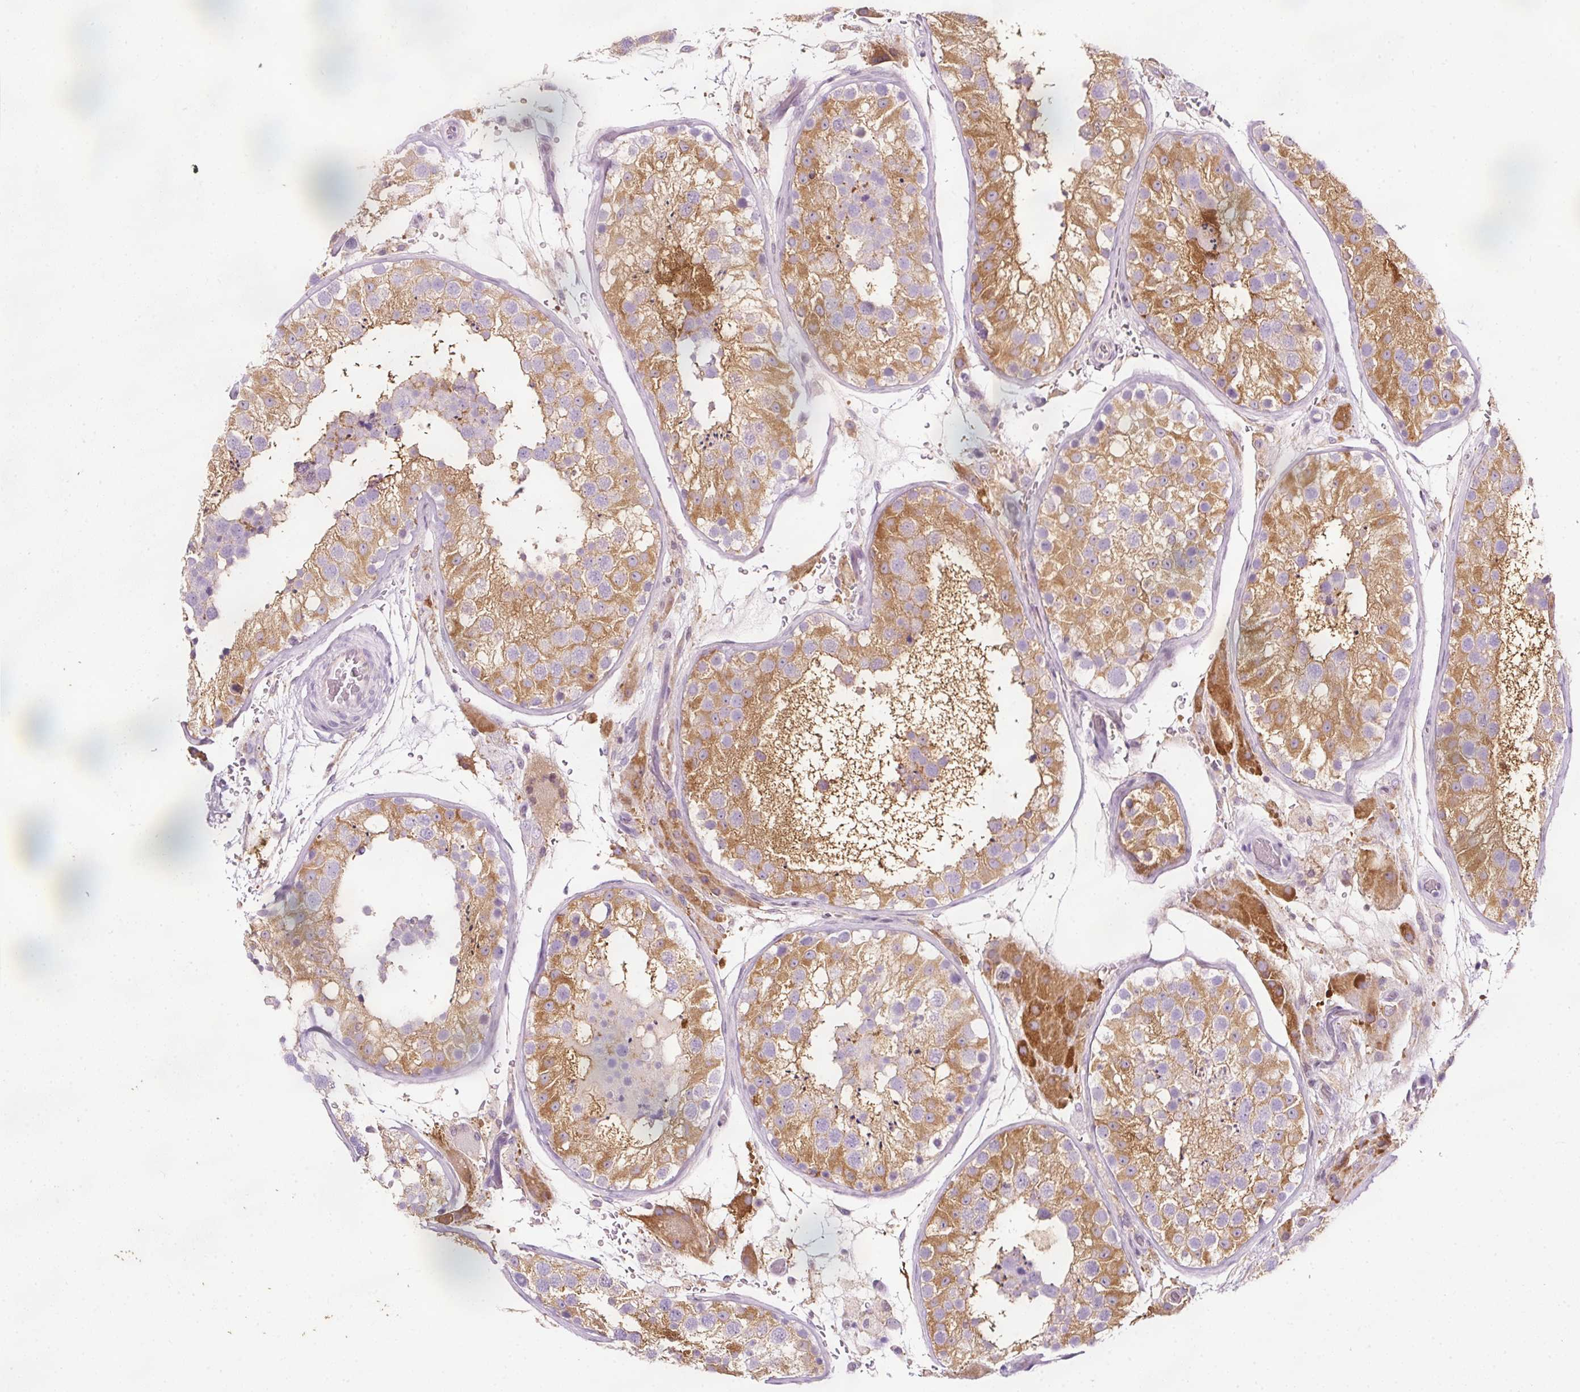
{"staining": {"intensity": "moderate", "quantity": ">75%", "location": "cytoplasmic/membranous"}, "tissue": "testis", "cell_type": "Cells in seminiferous ducts", "image_type": "normal", "snomed": [{"axis": "morphology", "description": "Normal tissue, NOS"}, {"axis": "topography", "description": "Testis"}], "caption": "Protein staining of normal testis reveals moderate cytoplasmic/membranous expression in approximately >75% of cells in seminiferous ducts.", "gene": "SCNM1", "patient": {"sex": "male", "age": 26}}